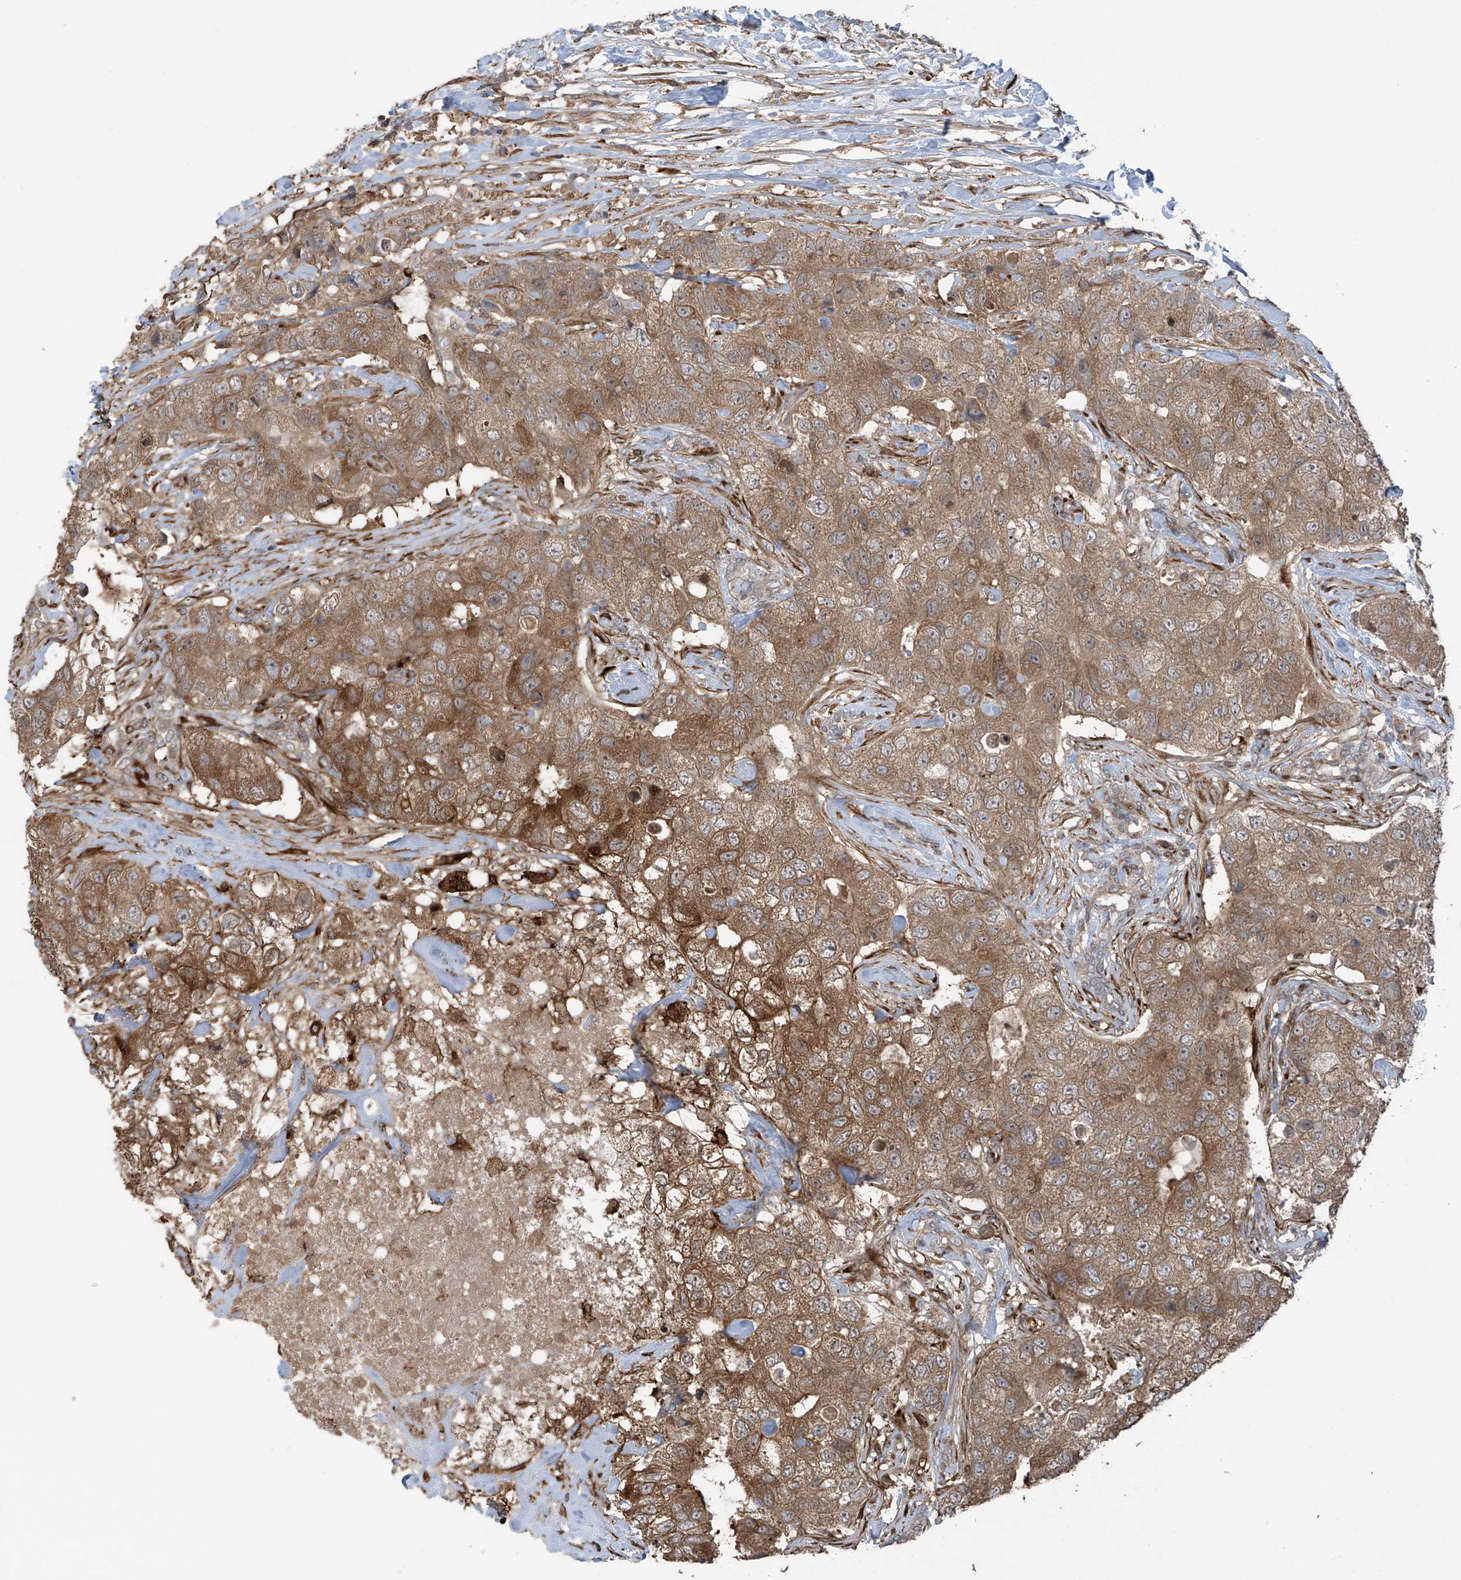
{"staining": {"intensity": "moderate", "quantity": ">75%", "location": "cytoplasmic/membranous"}, "tissue": "breast cancer", "cell_type": "Tumor cells", "image_type": "cancer", "snomed": [{"axis": "morphology", "description": "Duct carcinoma"}, {"axis": "topography", "description": "Breast"}], "caption": "Tumor cells demonstrate medium levels of moderate cytoplasmic/membranous positivity in about >75% of cells in breast intraductal carcinoma.", "gene": "SAMD3", "patient": {"sex": "female", "age": 62}}